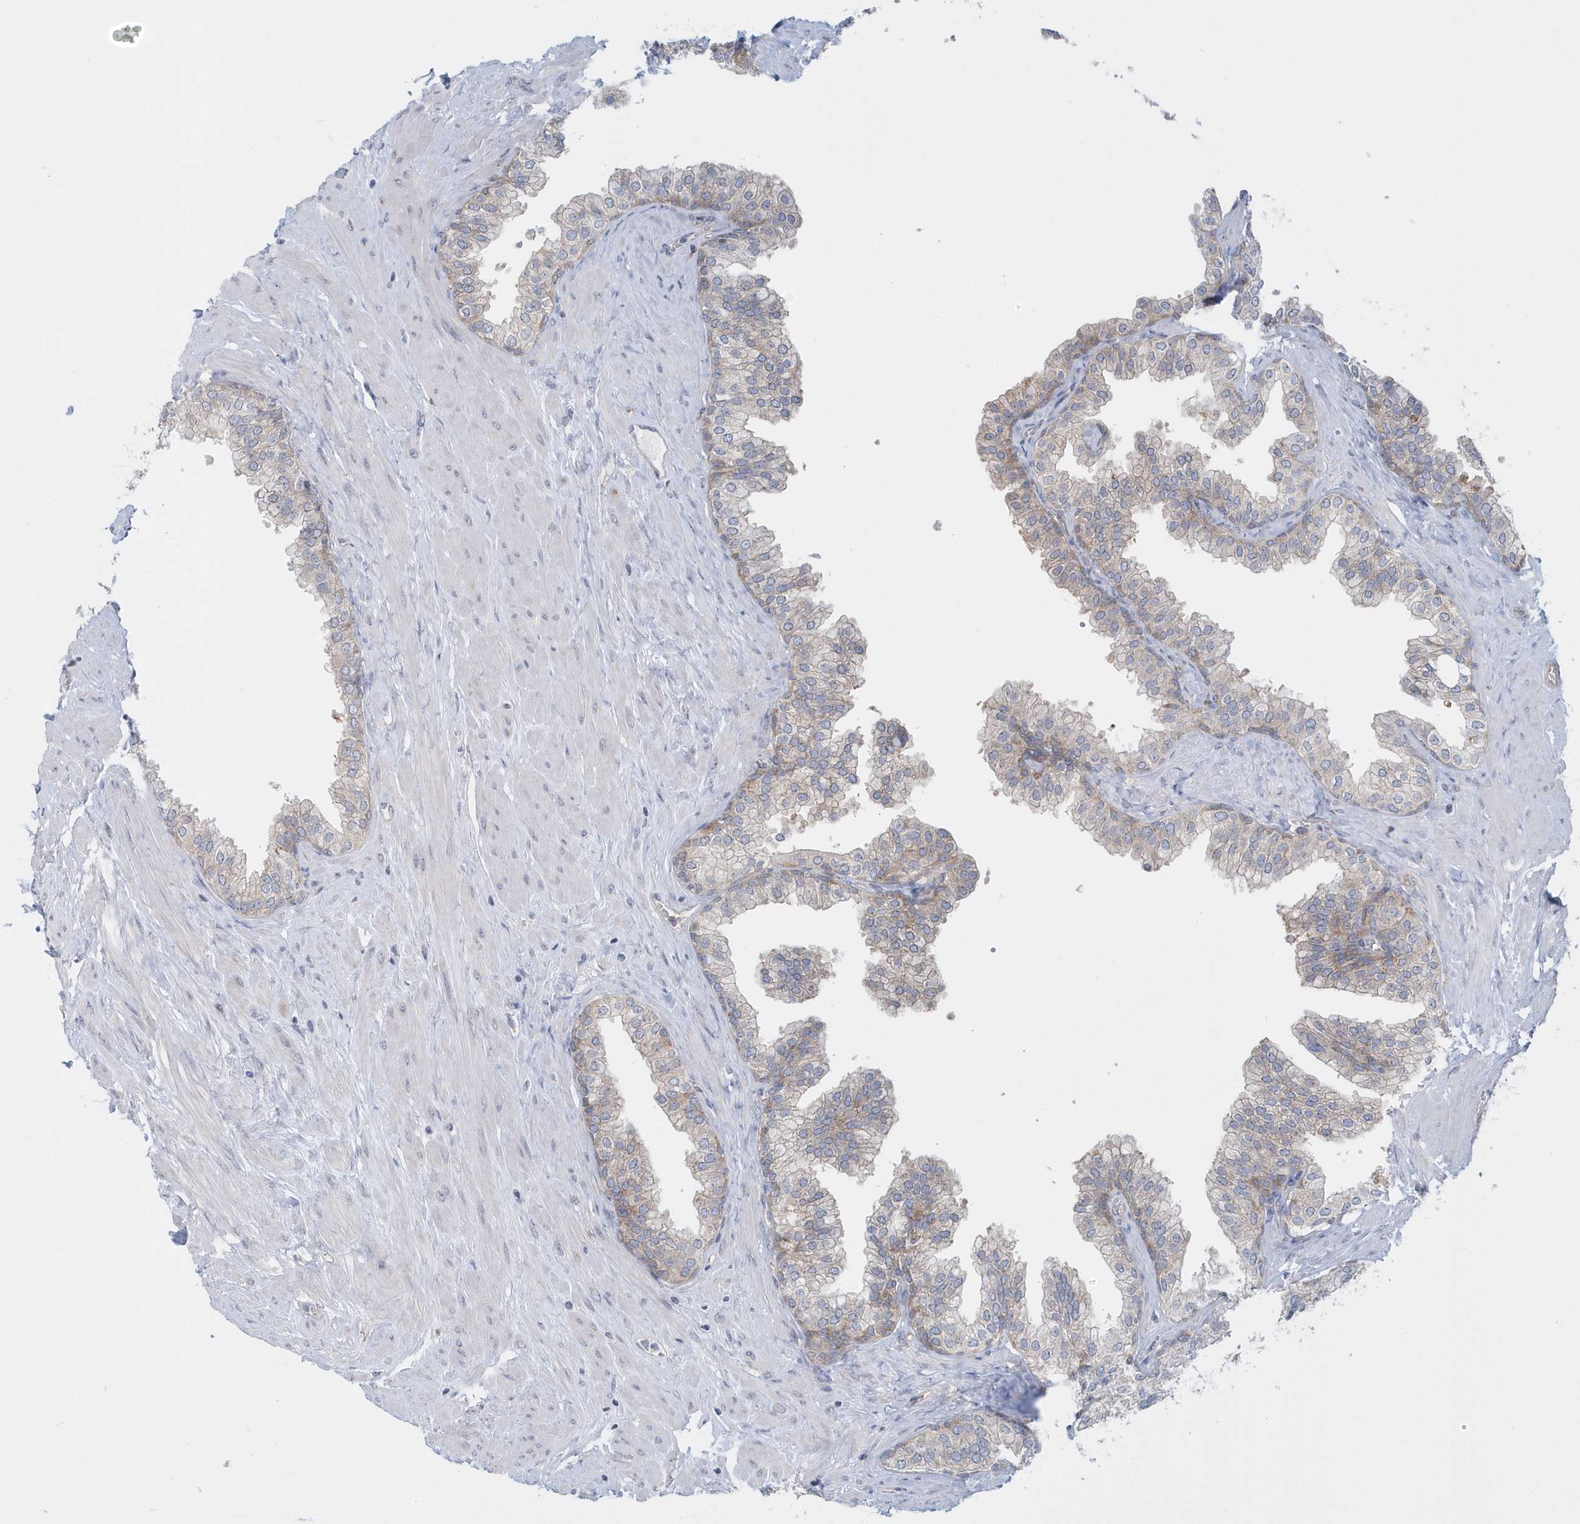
{"staining": {"intensity": "weak", "quantity": "<25%", "location": "cytoplasmic/membranous"}, "tissue": "prostate", "cell_type": "Glandular cells", "image_type": "normal", "snomed": [{"axis": "morphology", "description": "Normal tissue, NOS"}, {"axis": "morphology", "description": "Urothelial carcinoma, Low grade"}, {"axis": "topography", "description": "Urinary bladder"}, {"axis": "topography", "description": "Prostate"}], "caption": "IHC of benign human prostate demonstrates no positivity in glandular cells. (DAB immunohistochemistry visualized using brightfield microscopy, high magnification).", "gene": "EIF3C", "patient": {"sex": "male", "age": 60}}